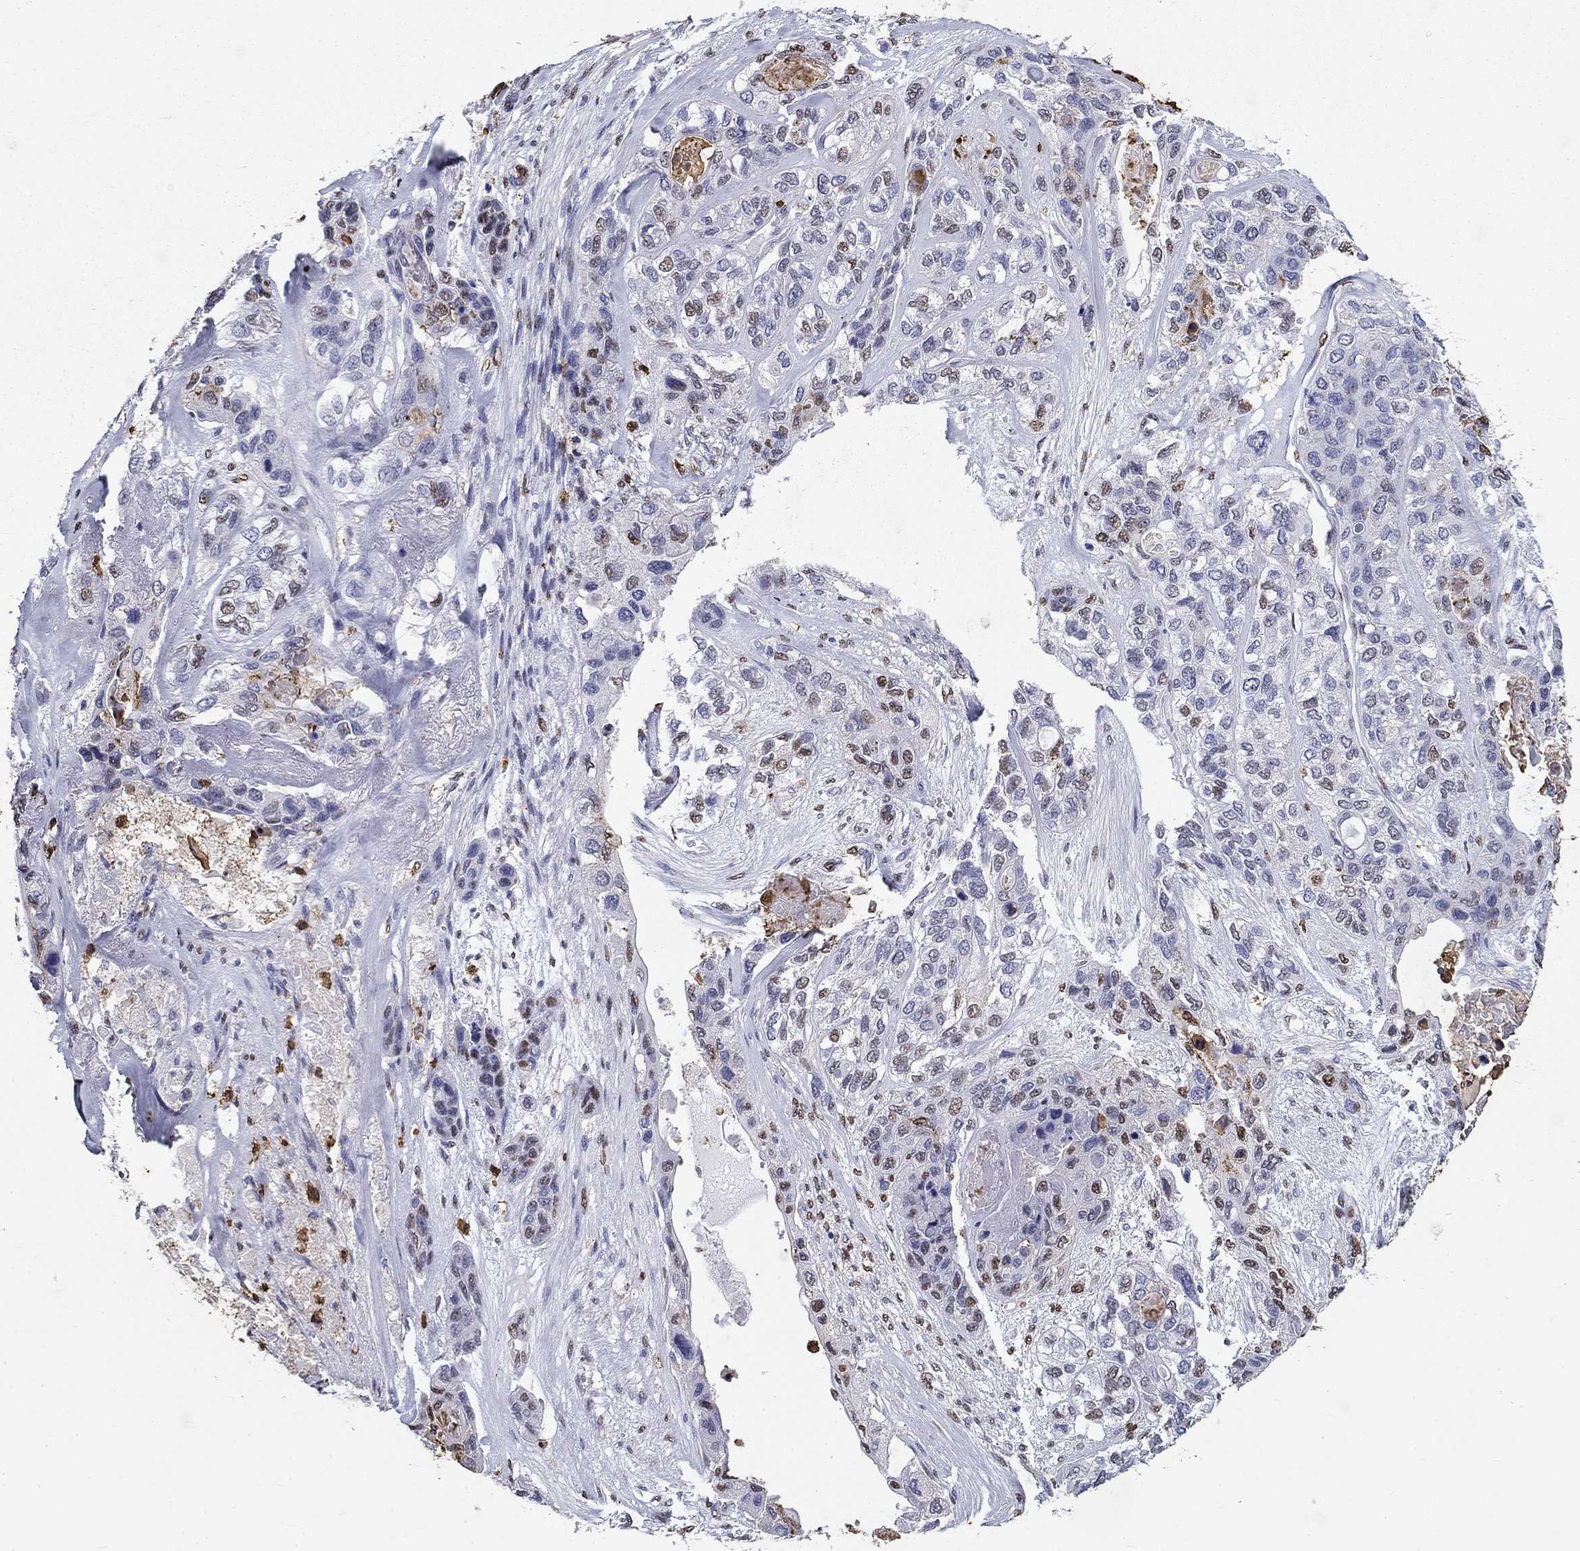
{"staining": {"intensity": "negative", "quantity": "none", "location": "none"}, "tissue": "lung cancer", "cell_type": "Tumor cells", "image_type": "cancer", "snomed": [{"axis": "morphology", "description": "Squamous cell carcinoma, NOS"}, {"axis": "topography", "description": "Lung"}], "caption": "This is an IHC photomicrograph of human lung cancer. There is no positivity in tumor cells.", "gene": "IGSF8", "patient": {"sex": "female", "age": 70}}